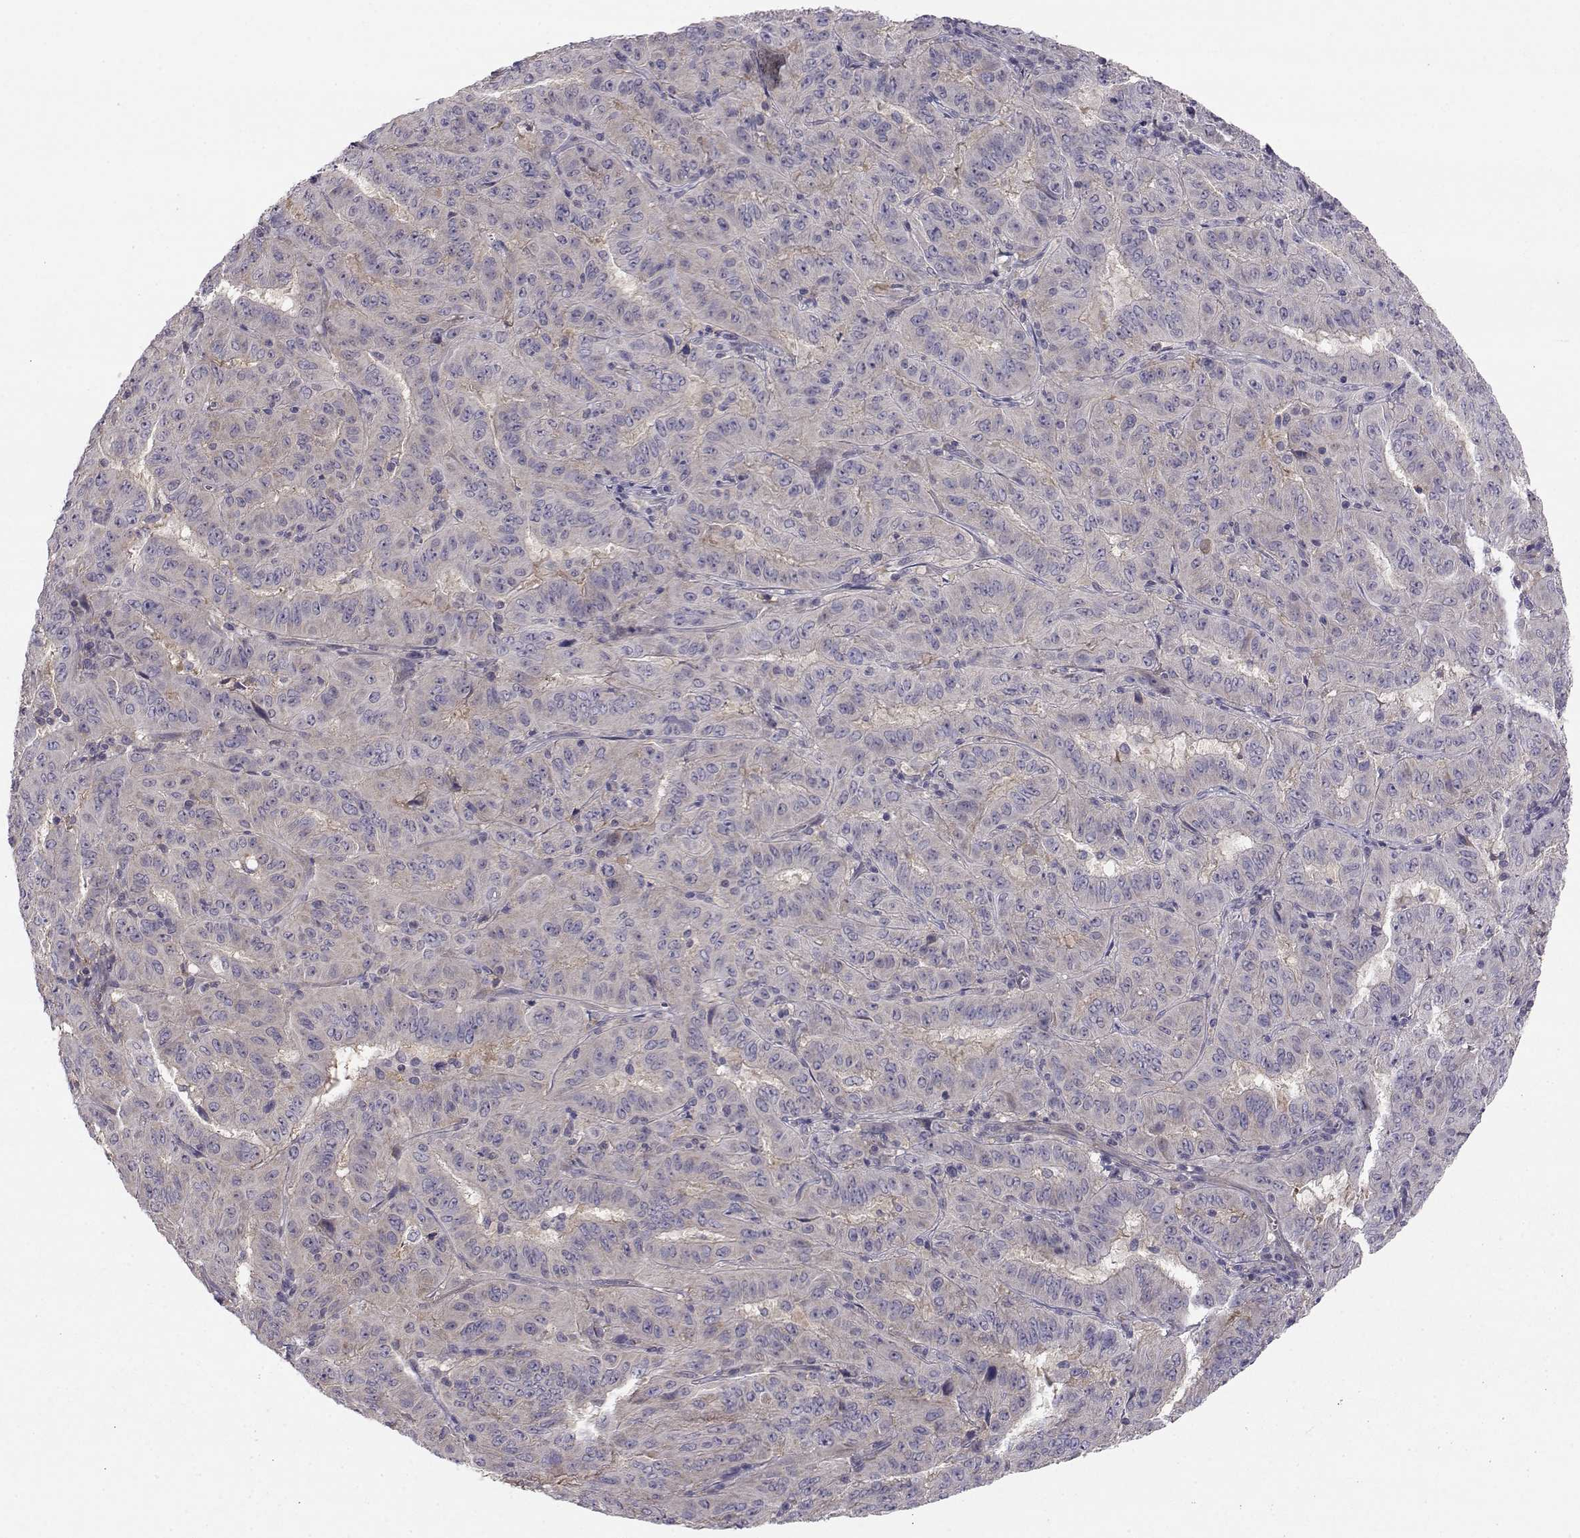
{"staining": {"intensity": "weak", "quantity": "<25%", "location": "cytoplasmic/membranous"}, "tissue": "pancreatic cancer", "cell_type": "Tumor cells", "image_type": "cancer", "snomed": [{"axis": "morphology", "description": "Adenocarcinoma, NOS"}, {"axis": "topography", "description": "Pancreas"}], "caption": "DAB immunohistochemical staining of pancreatic adenocarcinoma reveals no significant expression in tumor cells.", "gene": "PEX5L", "patient": {"sex": "male", "age": 63}}